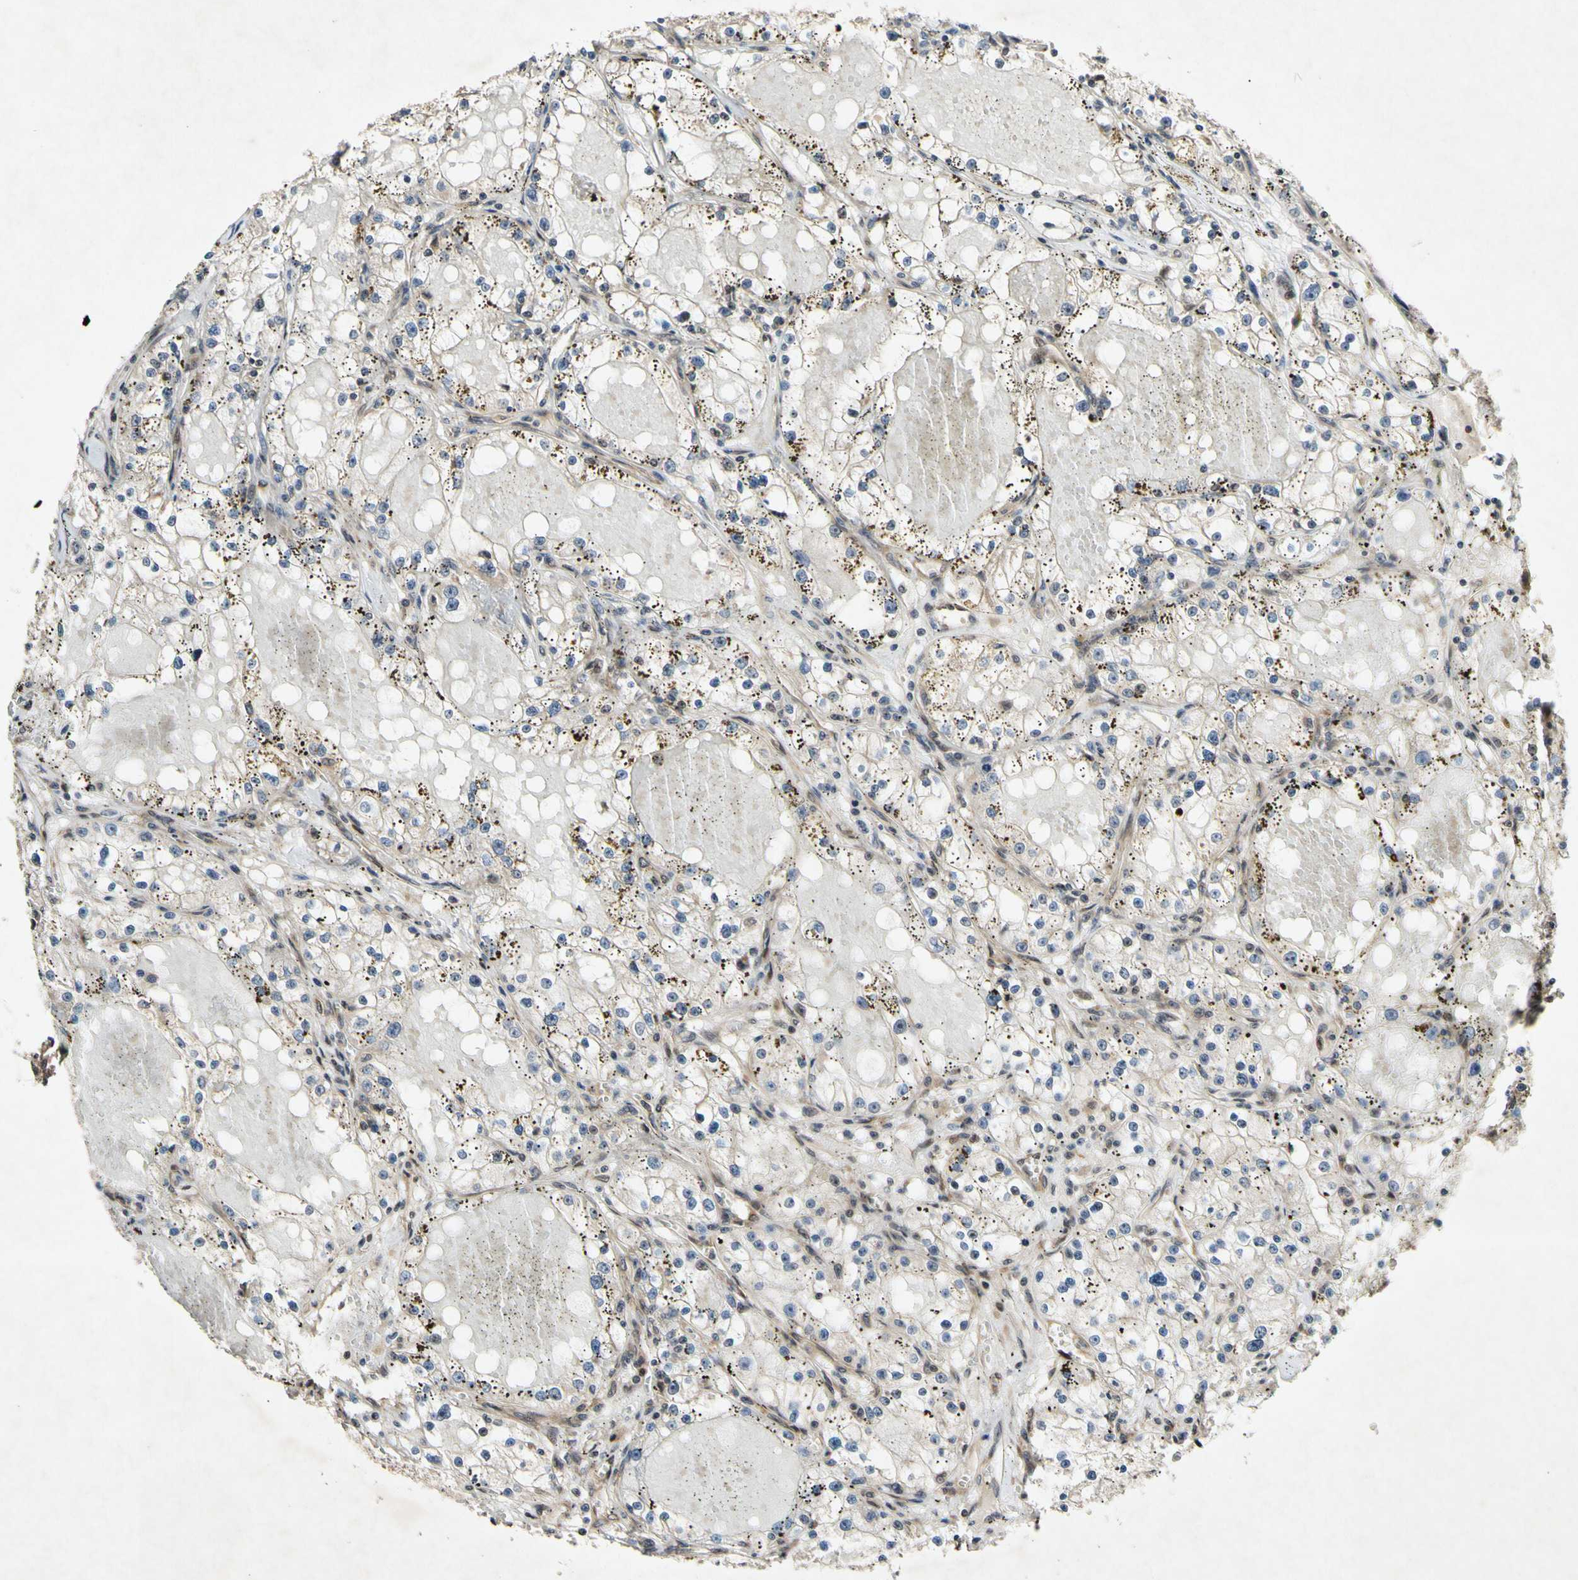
{"staining": {"intensity": "weak", "quantity": ">75%", "location": "cytoplasmic/membranous"}, "tissue": "renal cancer", "cell_type": "Tumor cells", "image_type": "cancer", "snomed": [{"axis": "morphology", "description": "Adenocarcinoma, NOS"}, {"axis": "topography", "description": "Kidney"}], "caption": "Immunohistochemical staining of human renal adenocarcinoma reveals low levels of weak cytoplasmic/membranous protein staining in about >75% of tumor cells.", "gene": "CSNK1E", "patient": {"sex": "male", "age": 56}}